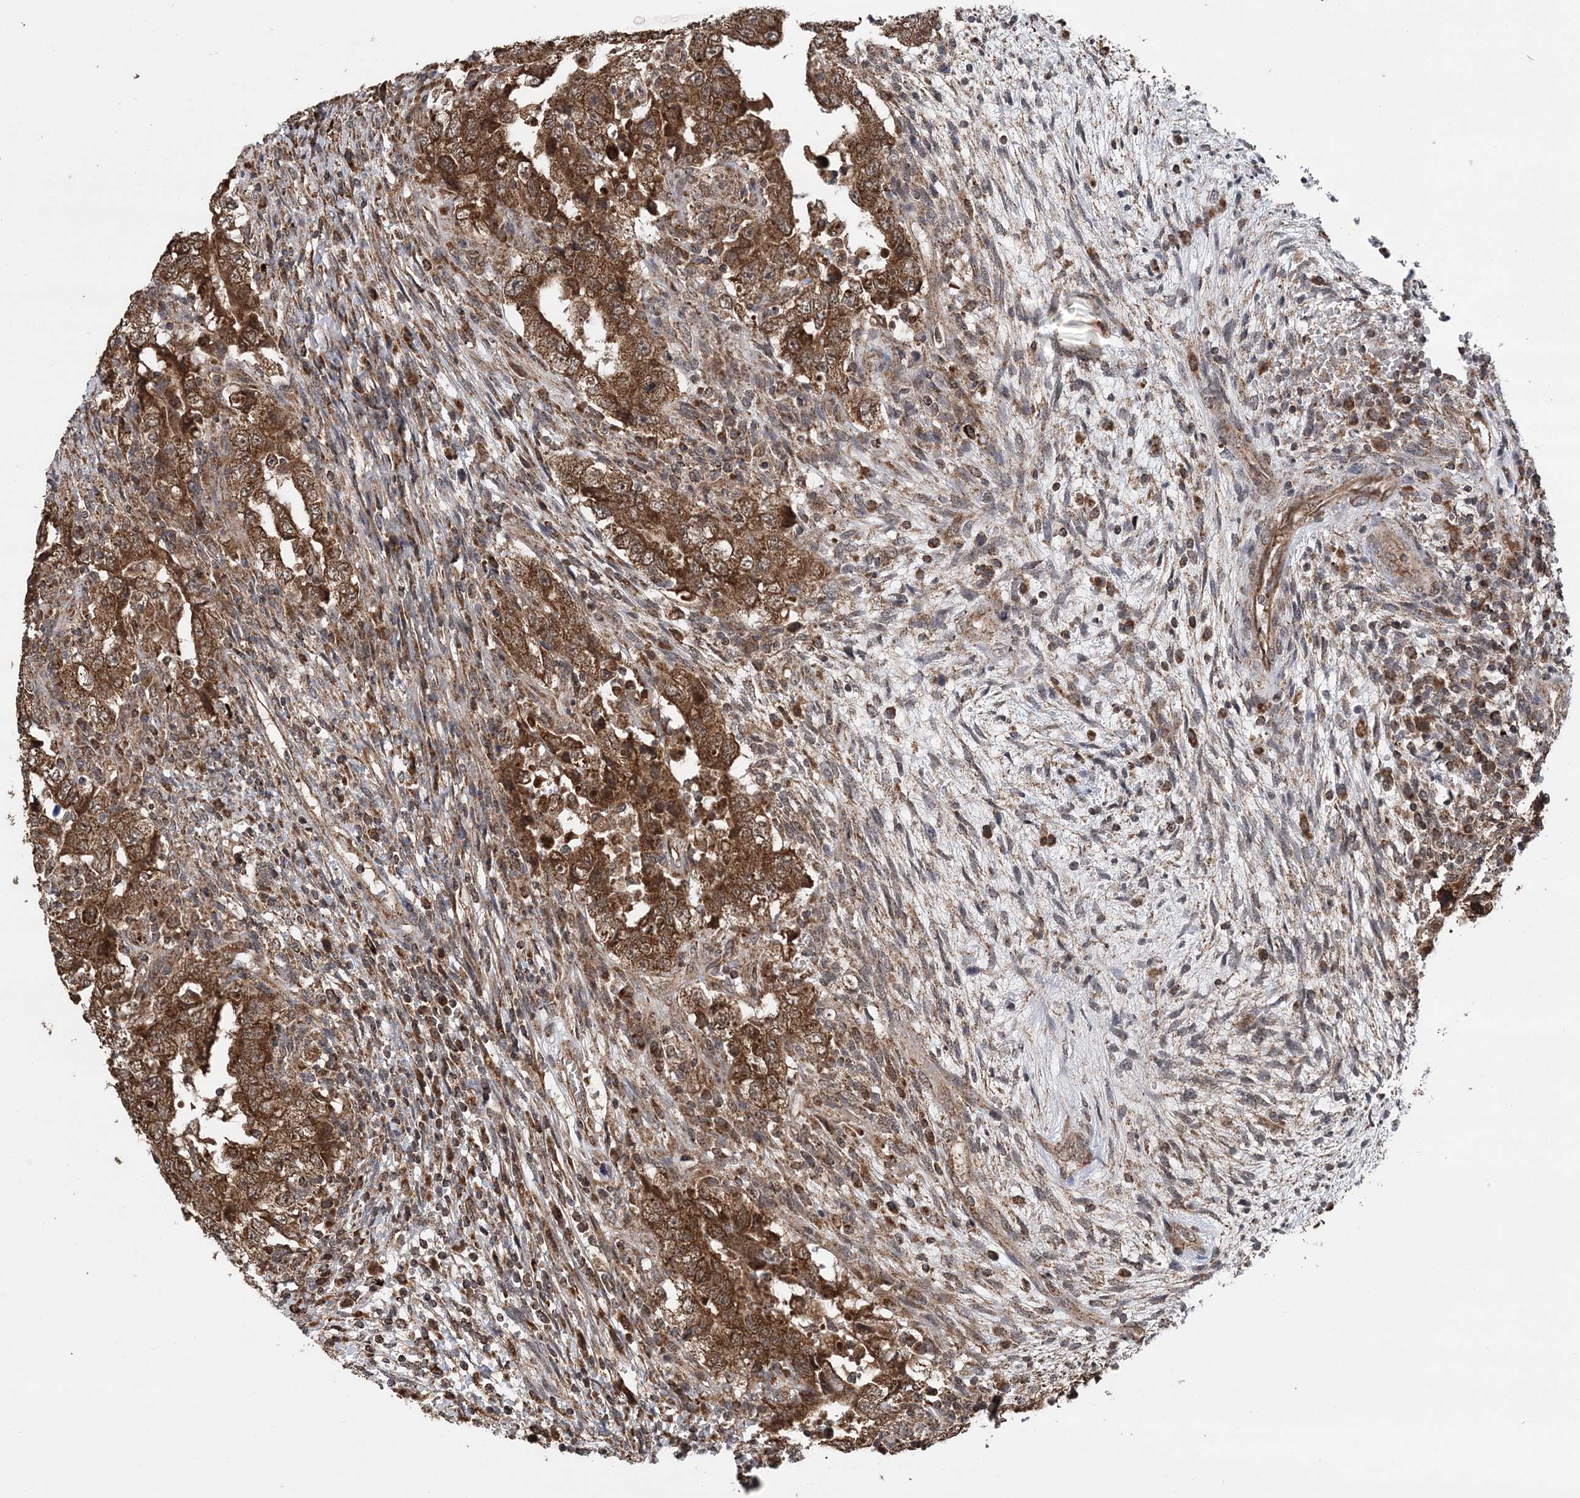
{"staining": {"intensity": "moderate", "quantity": ">75%", "location": "cytoplasmic/membranous"}, "tissue": "testis cancer", "cell_type": "Tumor cells", "image_type": "cancer", "snomed": [{"axis": "morphology", "description": "Carcinoma, Embryonal, NOS"}, {"axis": "topography", "description": "Testis"}], "caption": "Protein expression analysis of human testis cancer reveals moderate cytoplasmic/membranous positivity in about >75% of tumor cells.", "gene": "PCBP1", "patient": {"sex": "male", "age": 26}}